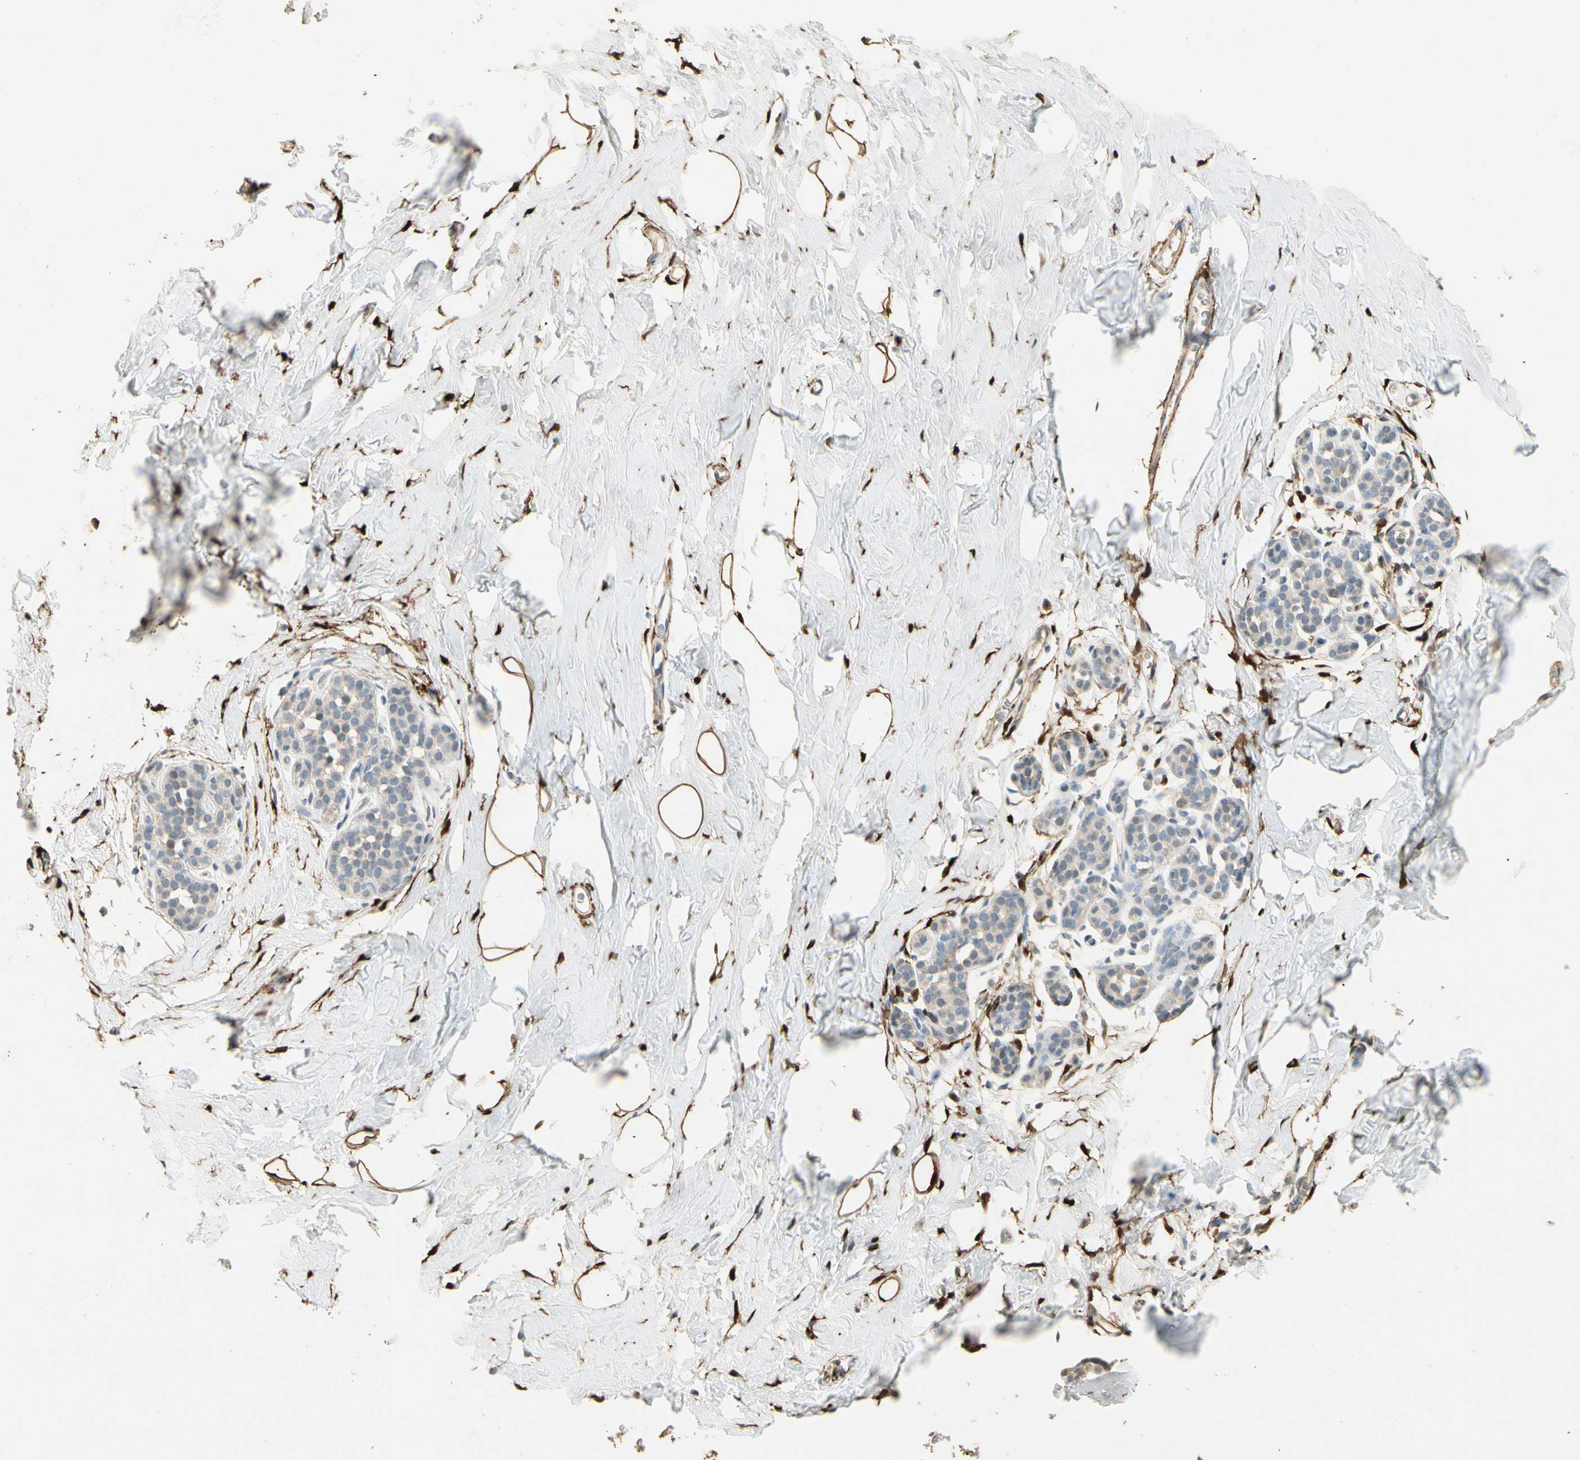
{"staining": {"intensity": "strong", "quantity": ">75%", "location": "cytoplasmic/membranous,nuclear"}, "tissue": "breast", "cell_type": "Adipocytes", "image_type": "normal", "snomed": [{"axis": "morphology", "description": "Normal tissue, NOS"}, {"axis": "topography", "description": "Breast"}], "caption": "Adipocytes reveal strong cytoplasmic/membranous,nuclear expression in approximately >75% of cells in normal breast.", "gene": "GNE", "patient": {"sex": "female", "age": 75}}